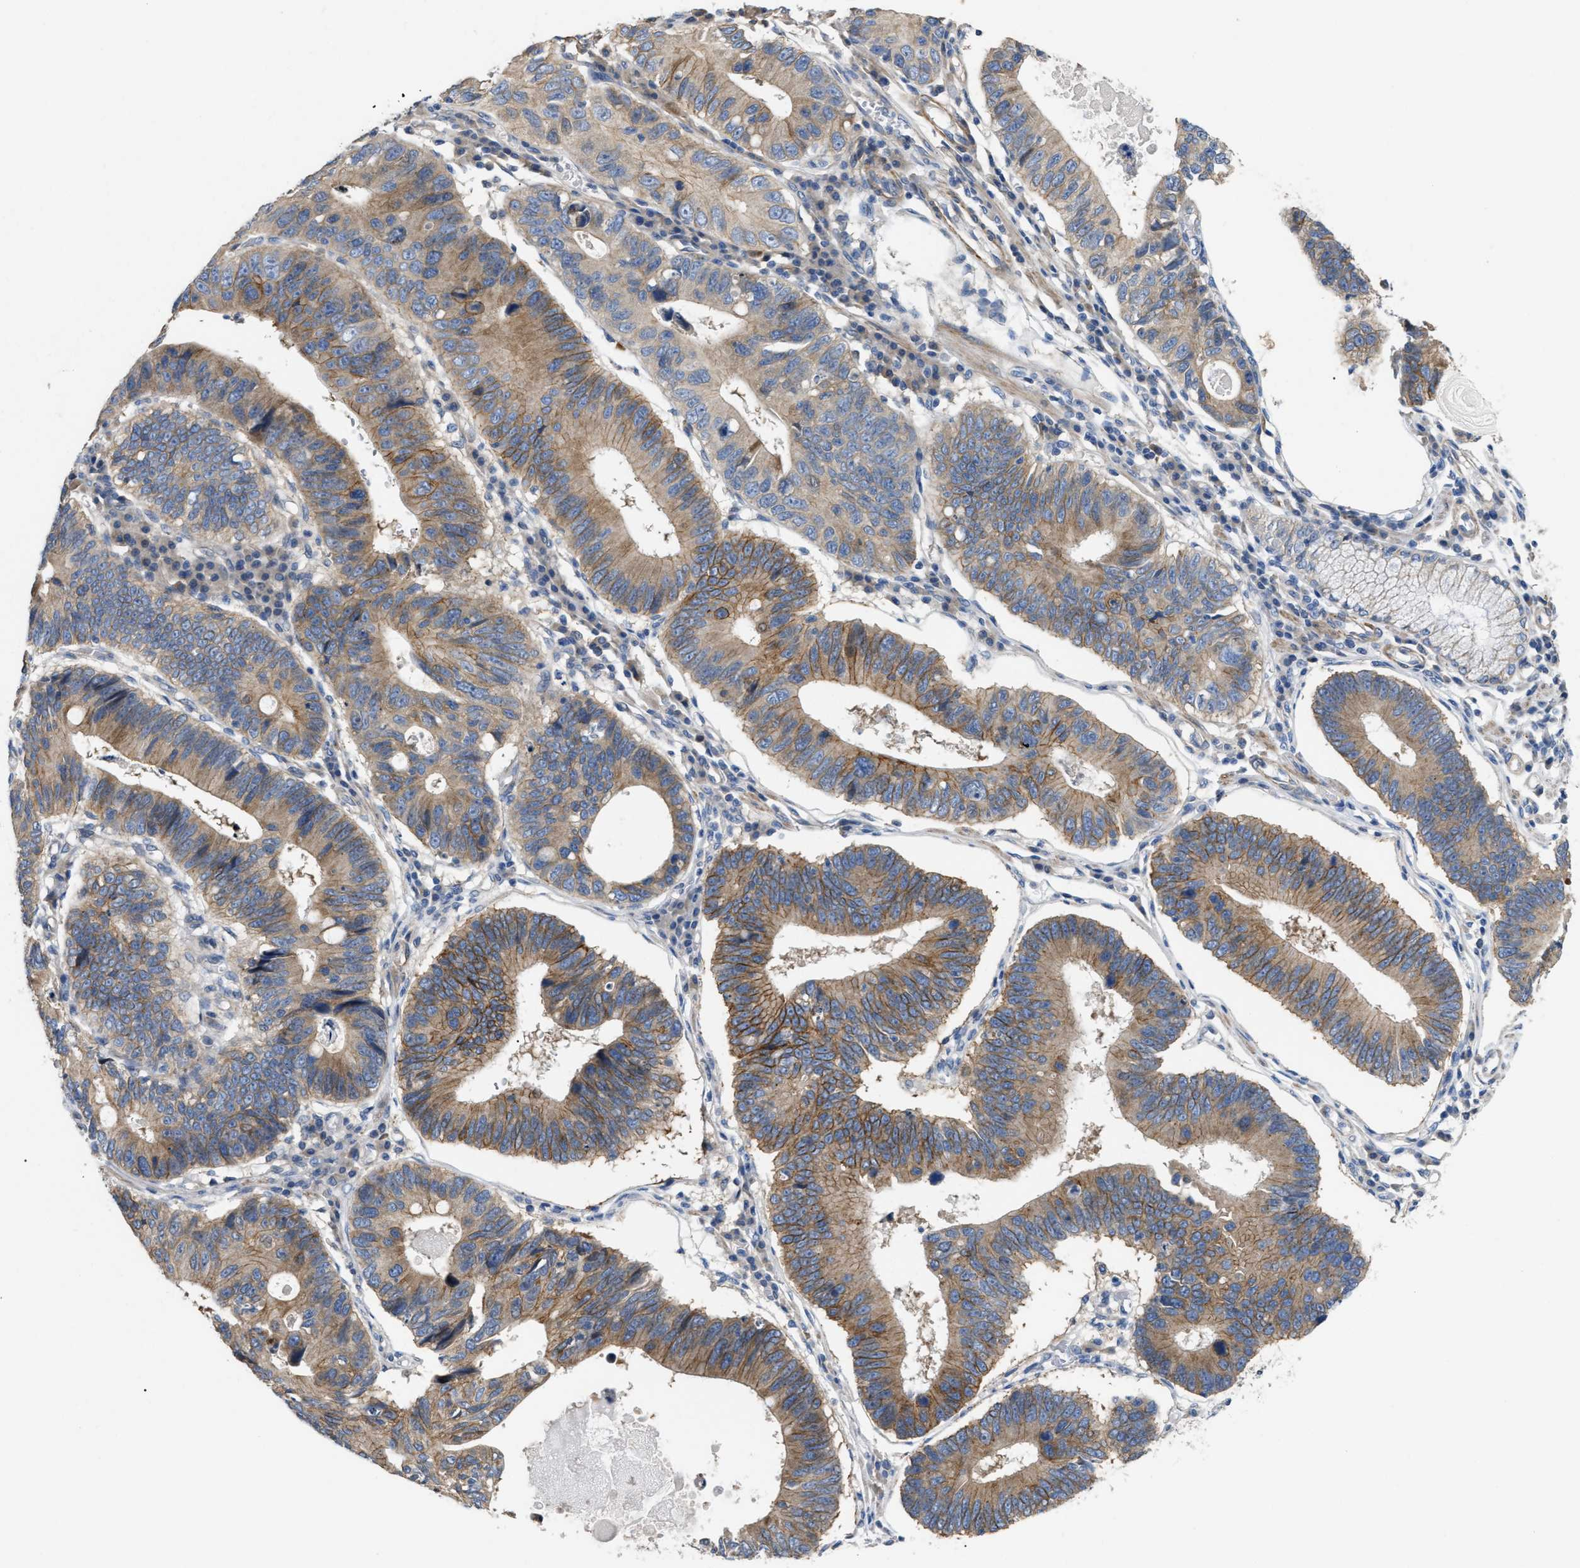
{"staining": {"intensity": "moderate", "quantity": ">75%", "location": "cytoplasmic/membranous"}, "tissue": "stomach cancer", "cell_type": "Tumor cells", "image_type": "cancer", "snomed": [{"axis": "morphology", "description": "Adenocarcinoma, NOS"}, {"axis": "topography", "description": "Stomach"}], "caption": "Stomach cancer stained for a protein (brown) reveals moderate cytoplasmic/membranous positive expression in approximately >75% of tumor cells.", "gene": "DHX58", "patient": {"sex": "male", "age": 59}}